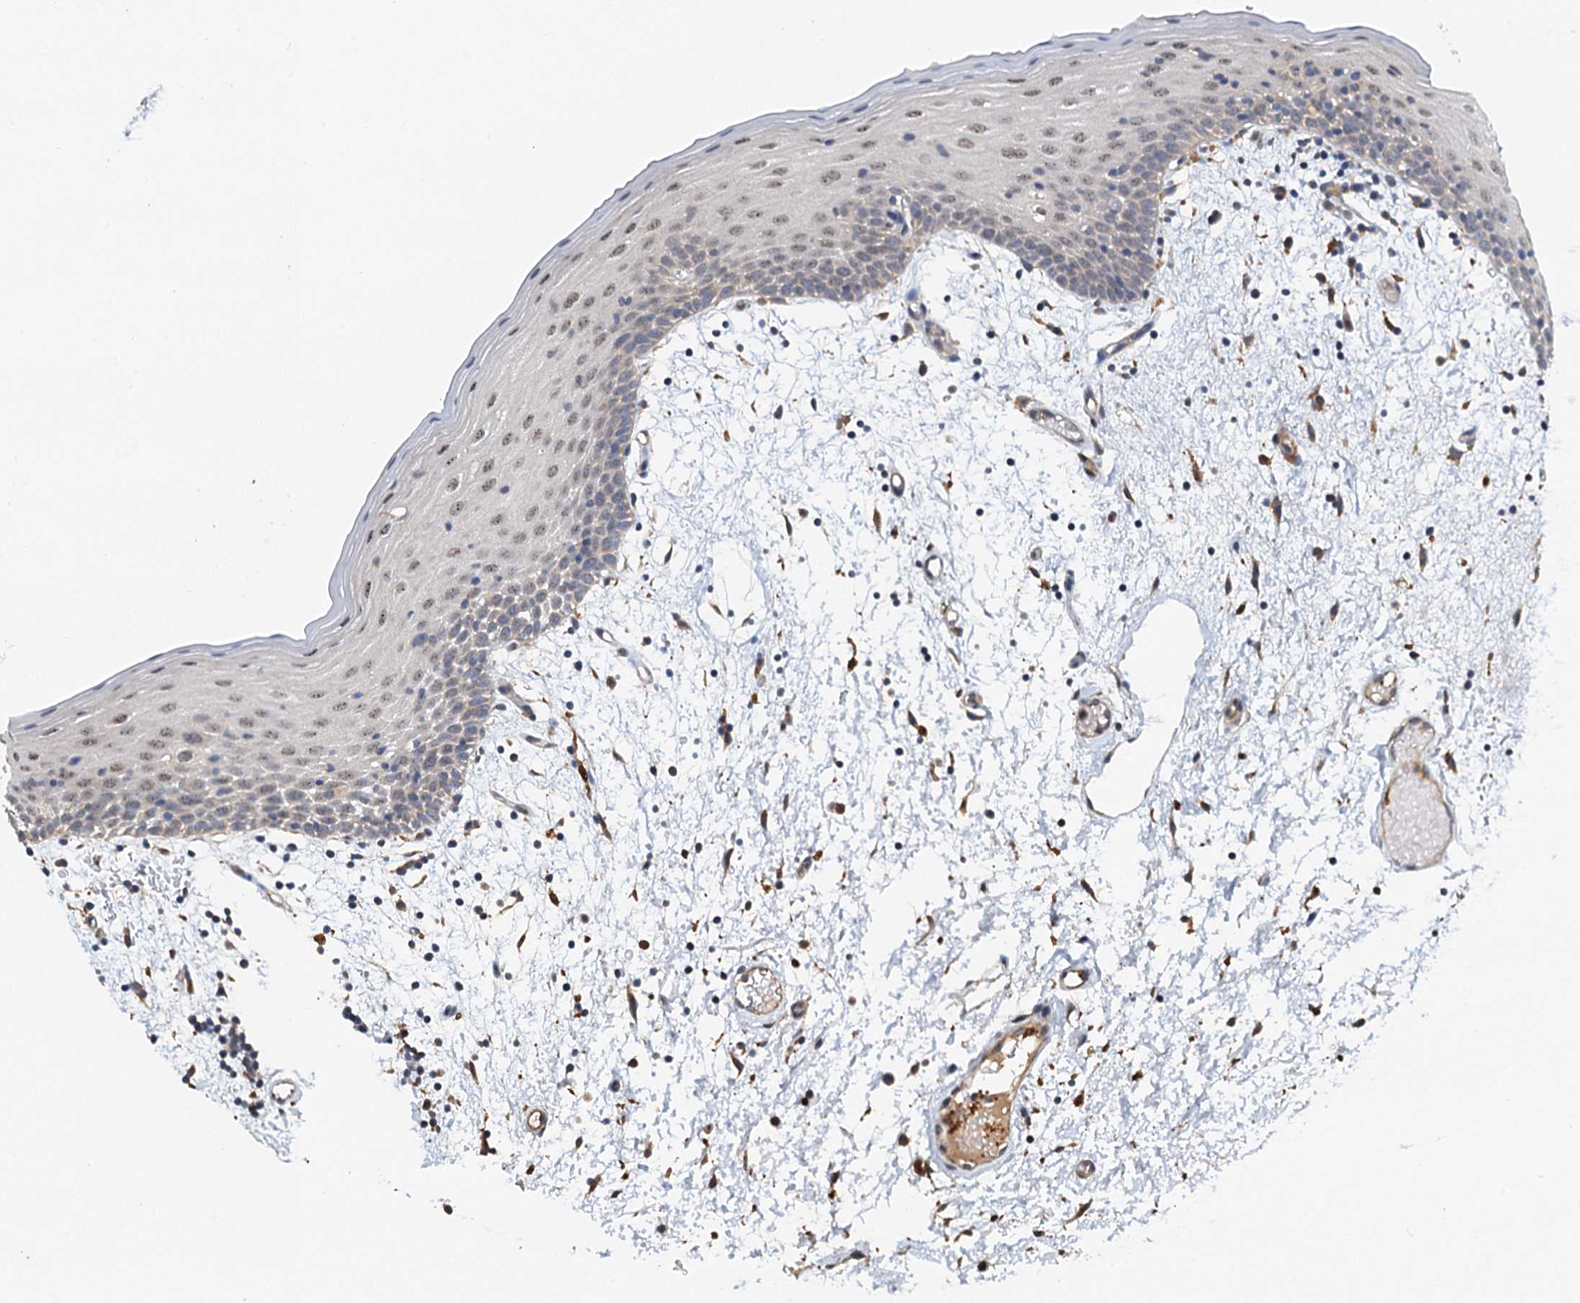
{"staining": {"intensity": "moderate", "quantity": "25%-75%", "location": "nuclear"}, "tissue": "oral mucosa", "cell_type": "Squamous epithelial cells", "image_type": "normal", "snomed": [{"axis": "morphology", "description": "Normal tissue, NOS"}, {"axis": "topography", "description": "Skeletal muscle"}, {"axis": "topography", "description": "Oral tissue"}, {"axis": "topography", "description": "Salivary gland"}, {"axis": "topography", "description": "Peripheral nerve tissue"}], "caption": "About 25%-75% of squamous epithelial cells in unremarkable oral mucosa reveal moderate nuclear protein expression as visualized by brown immunohistochemical staining.", "gene": "ZNF606", "patient": {"sex": "male", "age": 54}}